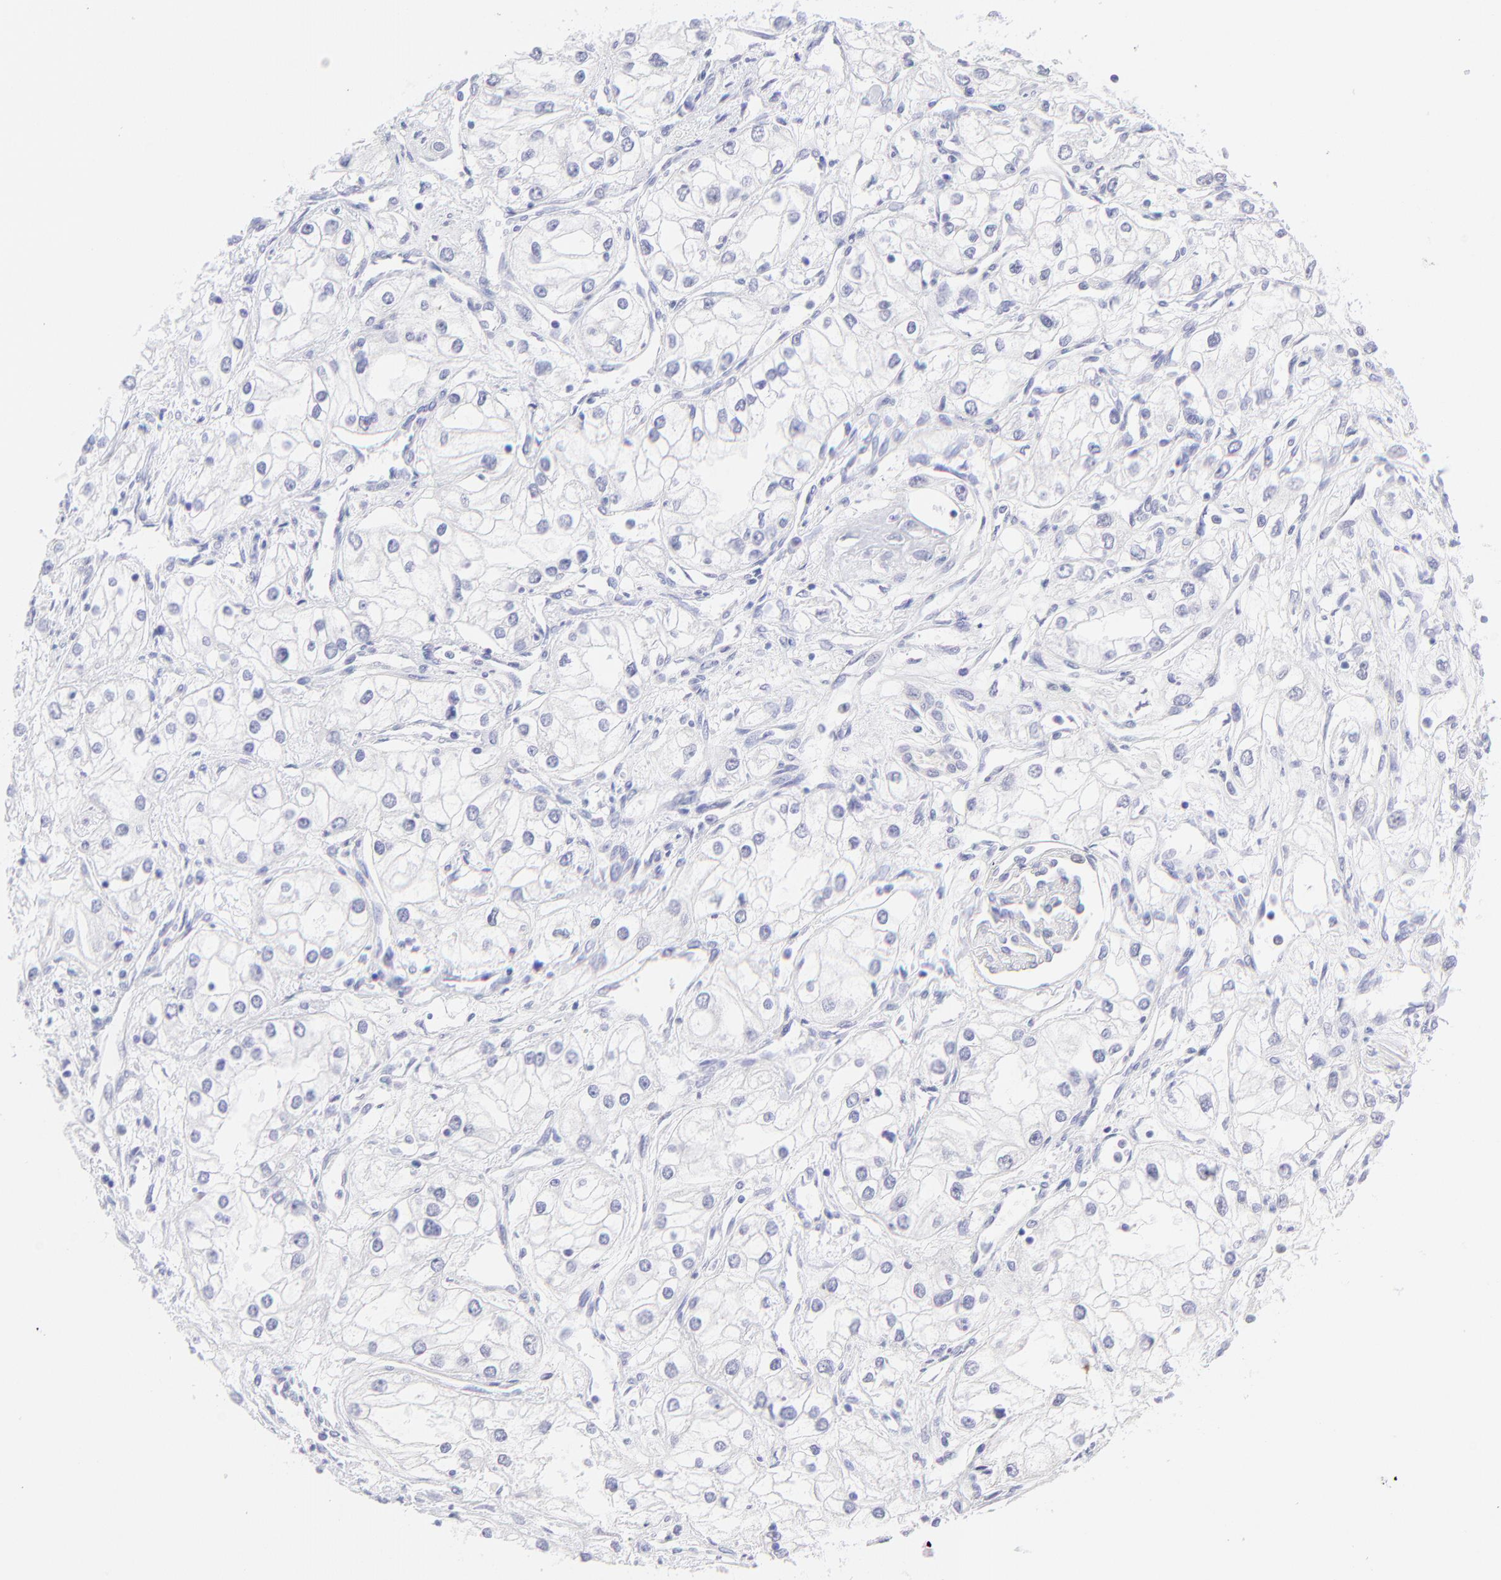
{"staining": {"intensity": "negative", "quantity": "none", "location": "none"}, "tissue": "renal cancer", "cell_type": "Tumor cells", "image_type": "cancer", "snomed": [{"axis": "morphology", "description": "Adenocarcinoma, NOS"}, {"axis": "topography", "description": "Kidney"}], "caption": "Renal adenocarcinoma stained for a protein using immunohistochemistry (IHC) exhibits no expression tumor cells.", "gene": "KLF4", "patient": {"sex": "male", "age": 57}}